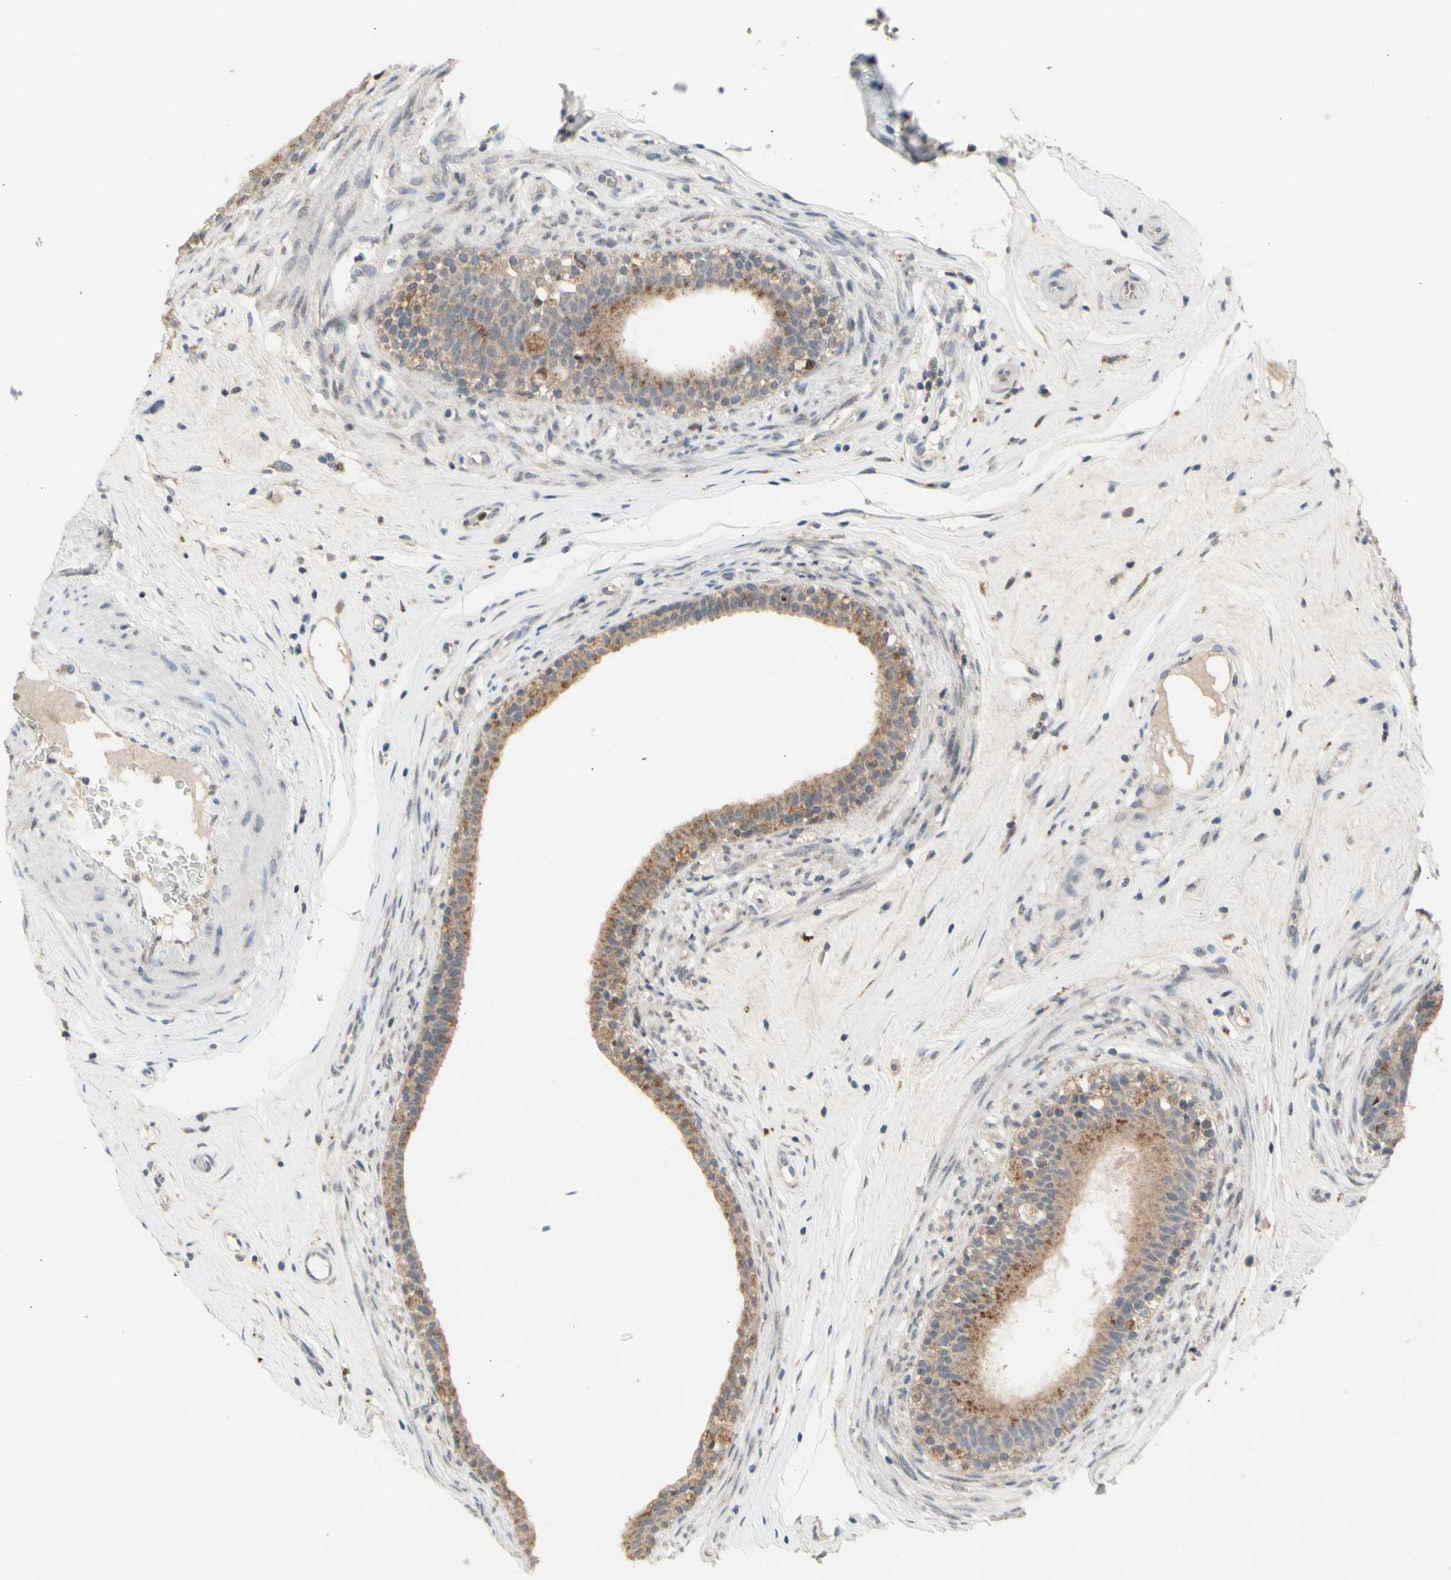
{"staining": {"intensity": "weak", "quantity": ">75%", "location": "cytoplasmic/membranous"}, "tissue": "epididymis", "cell_type": "Glandular cells", "image_type": "normal", "snomed": [{"axis": "morphology", "description": "Normal tissue, NOS"}, {"axis": "morphology", "description": "Inflammation, NOS"}, {"axis": "topography", "description": "Epididymis"}], "caption": "Immunohistochemical staining of benign human epididymis shows low levels of weak cytoplasmic/membranous staining in about >75% of glandular cells. Immunohistochemistry (ihc) stains the protein of interest in brown and the nuclei are stained blue.", "gene": "NLRP1", "patient": {"sex": "male", "age": 84}}